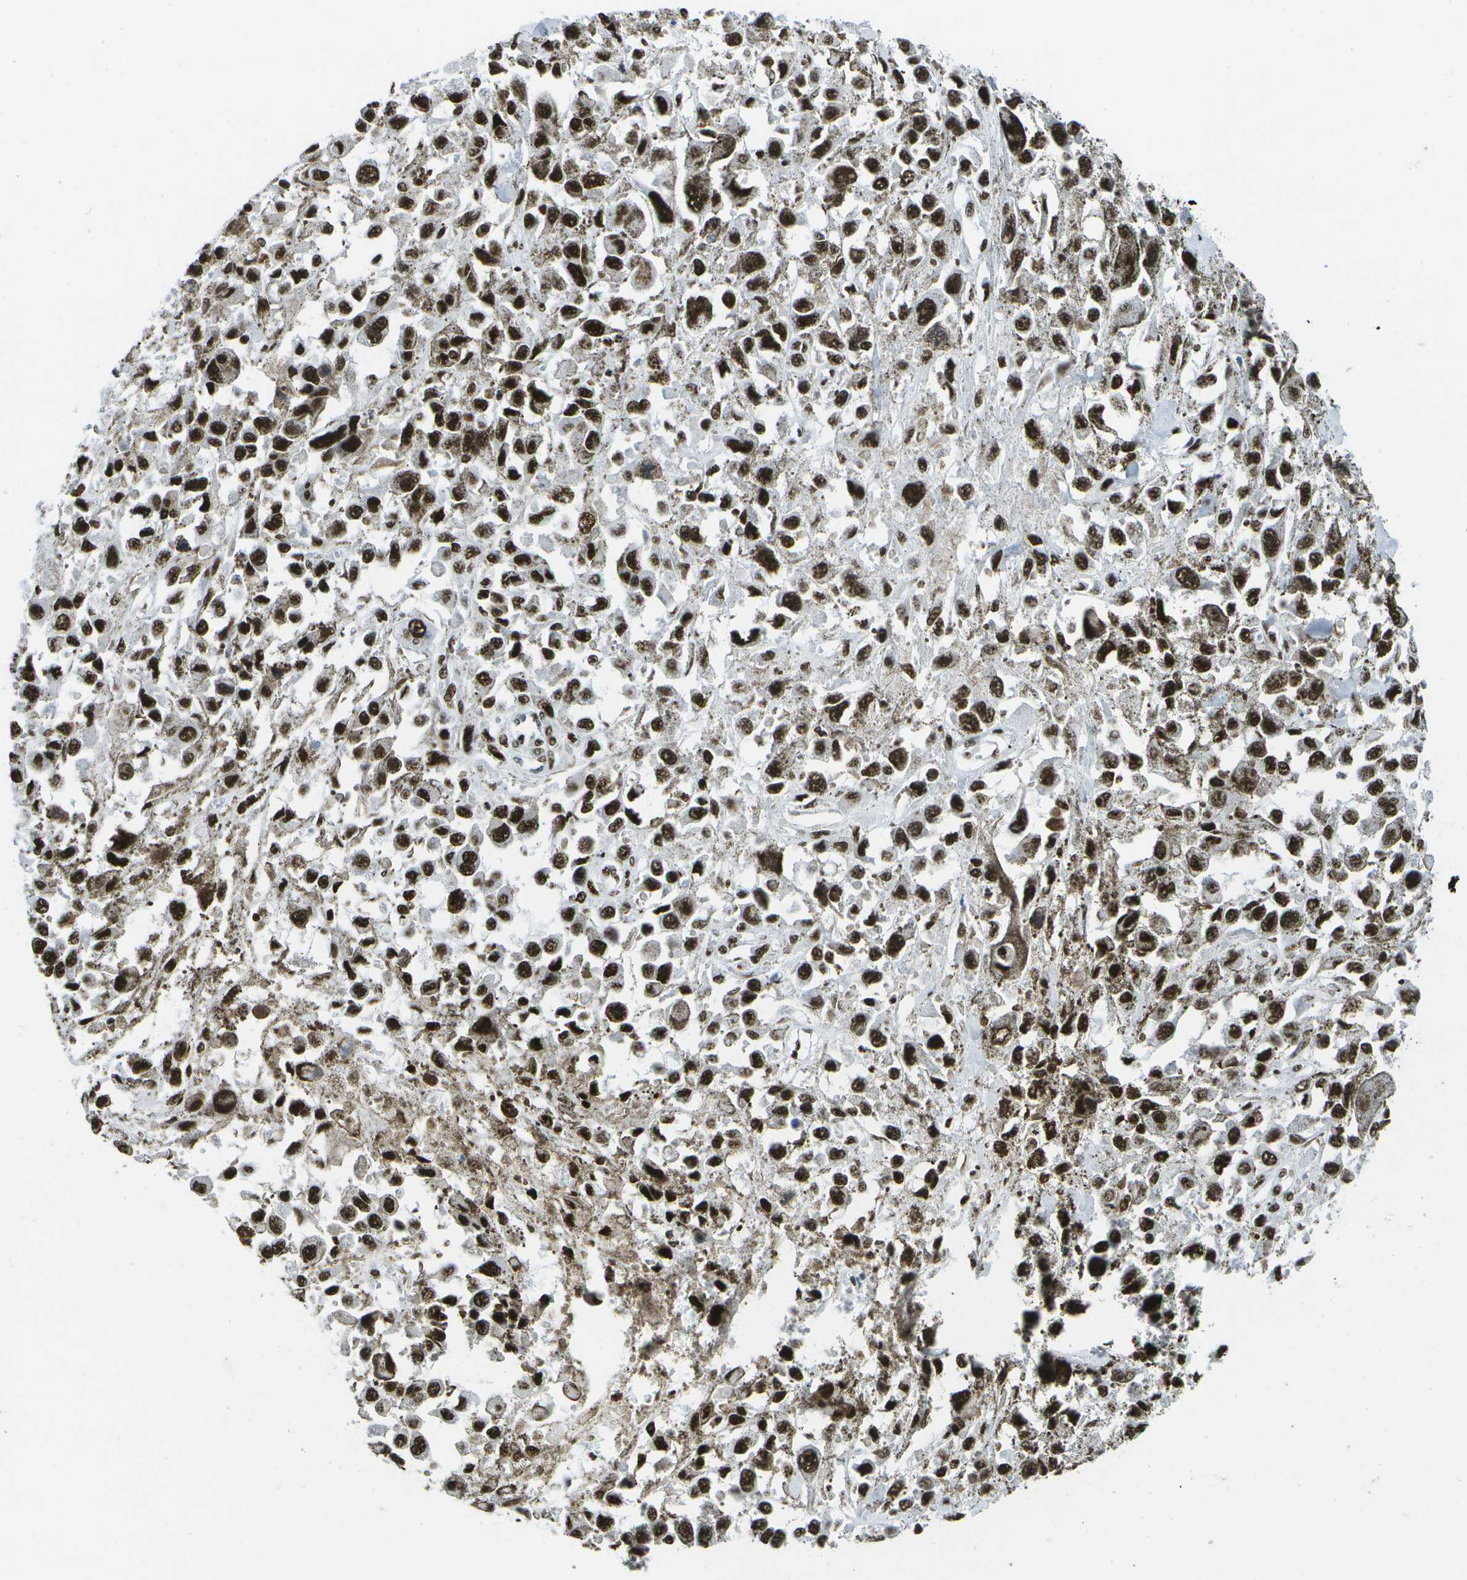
{"staining": {"intensity": "strong", "quantity": ">75%", "location": "nuclear"}, "tissue": "melanoma", "cell_type": "Tumor cells", "image_type": "cancer", "snomed": [{"axis": "morphology", "description": "Malignant melanoma, Metastatic site"}, {"axis": "topography", "description": "Lymph node"}], "caption": "This image displays melanoma stained with IHC to label a protein in brown. The nuclear of tumor cells show strong positivity for the protein. Nuclei are counter-stained blue.", "gene": "NSRP1", "patient": {"sex": "male", "age": 59}}